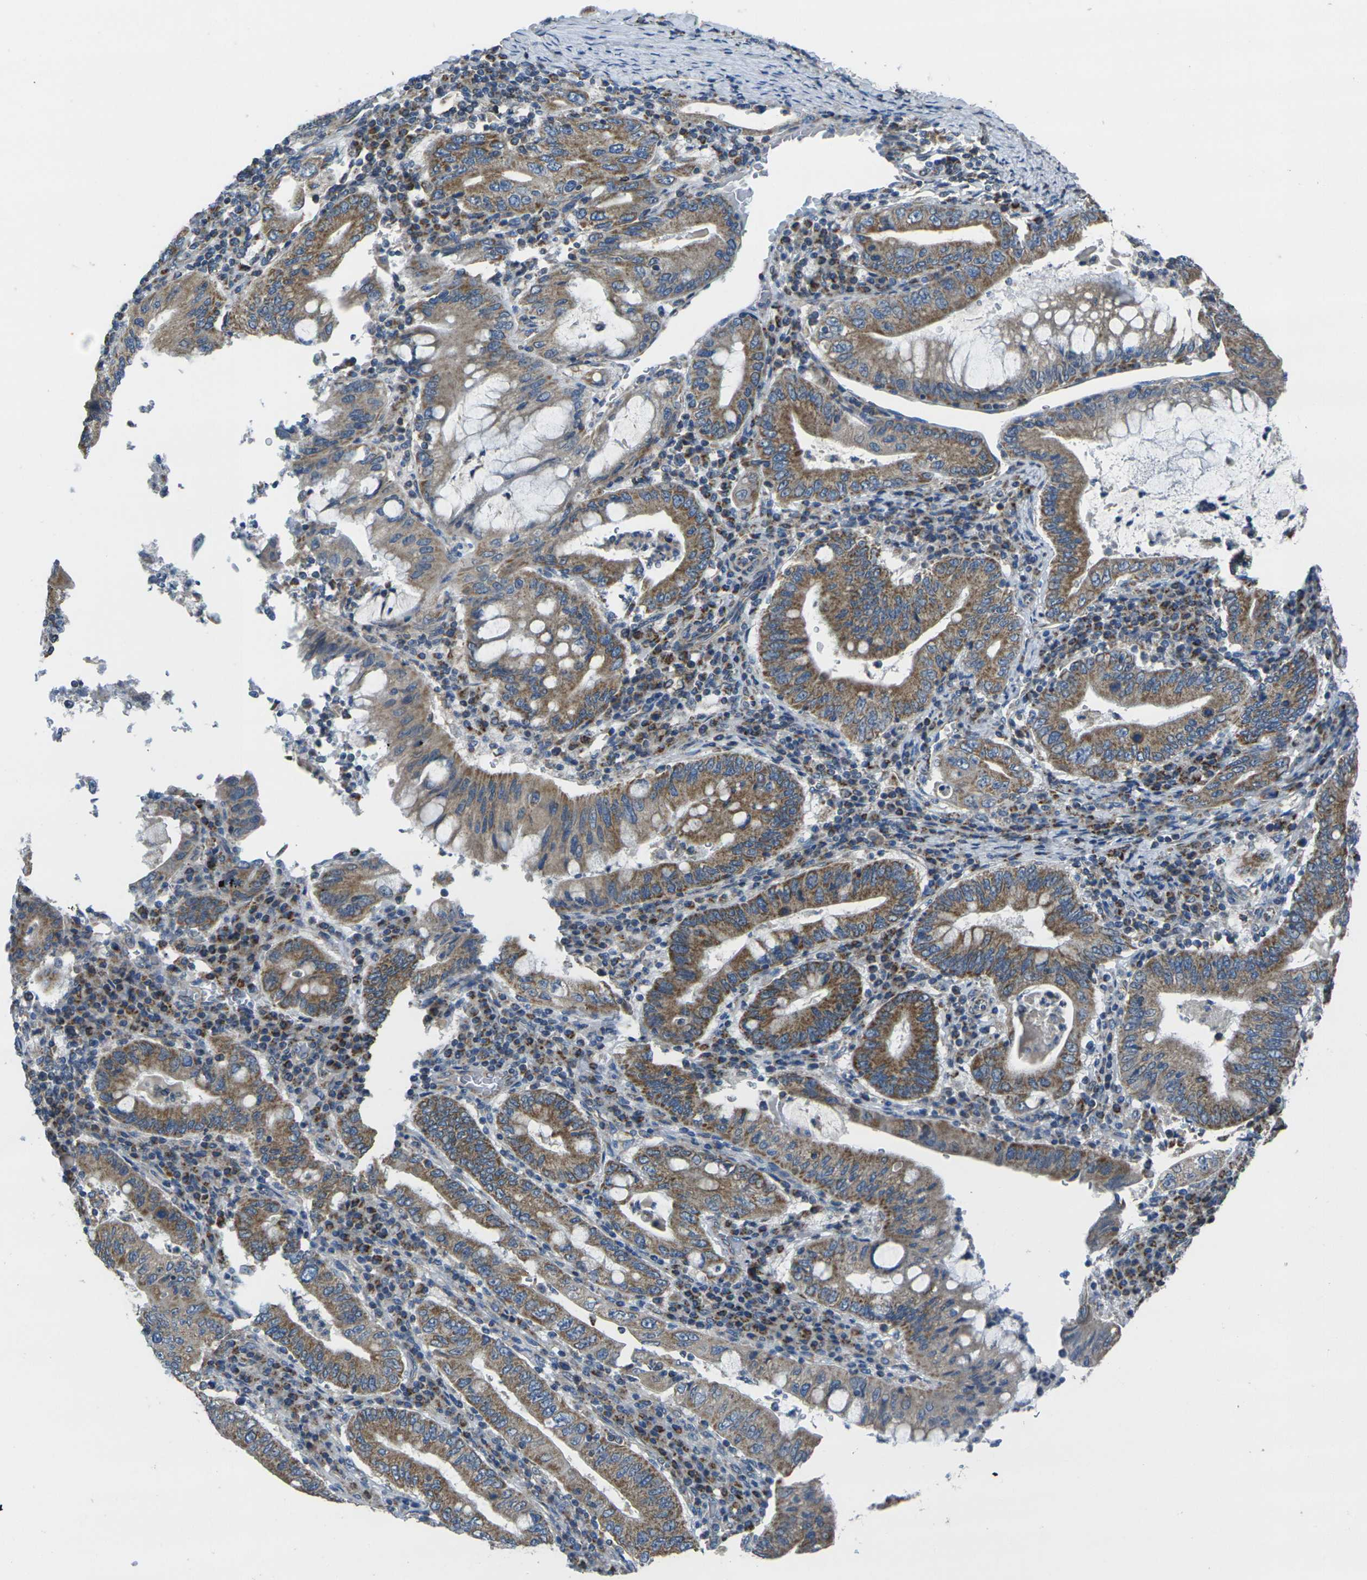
{"staining": {"intensity": "moderate", "quantity": ">75%", "location": "cytoplasmic/membranous"}, "tissue": "stomach cancer", "cell_type": "Tumor cells", "image_type": "cancer", "snomed": [{"axis": "morphology", "description": "Normal tissue, NOS"}, {"axis": "morphology", "description": "Adenocarcinoma, NOS"}, {"axis": "topography", "description": "Esophagus"}, {"axis": "topography", "description": "Stomach, upper"}, {"axis": "topography", "description": "Peripheral nerve tissue"}], "caption": "Stomach cancer (adenocarcinoma) tissue demonstrates moderate cytoplasmic/membranous staining in approximately >75% of tumor cells", "gene": "TMEM120B", "patient": {"sex": "male", "age": 62}}